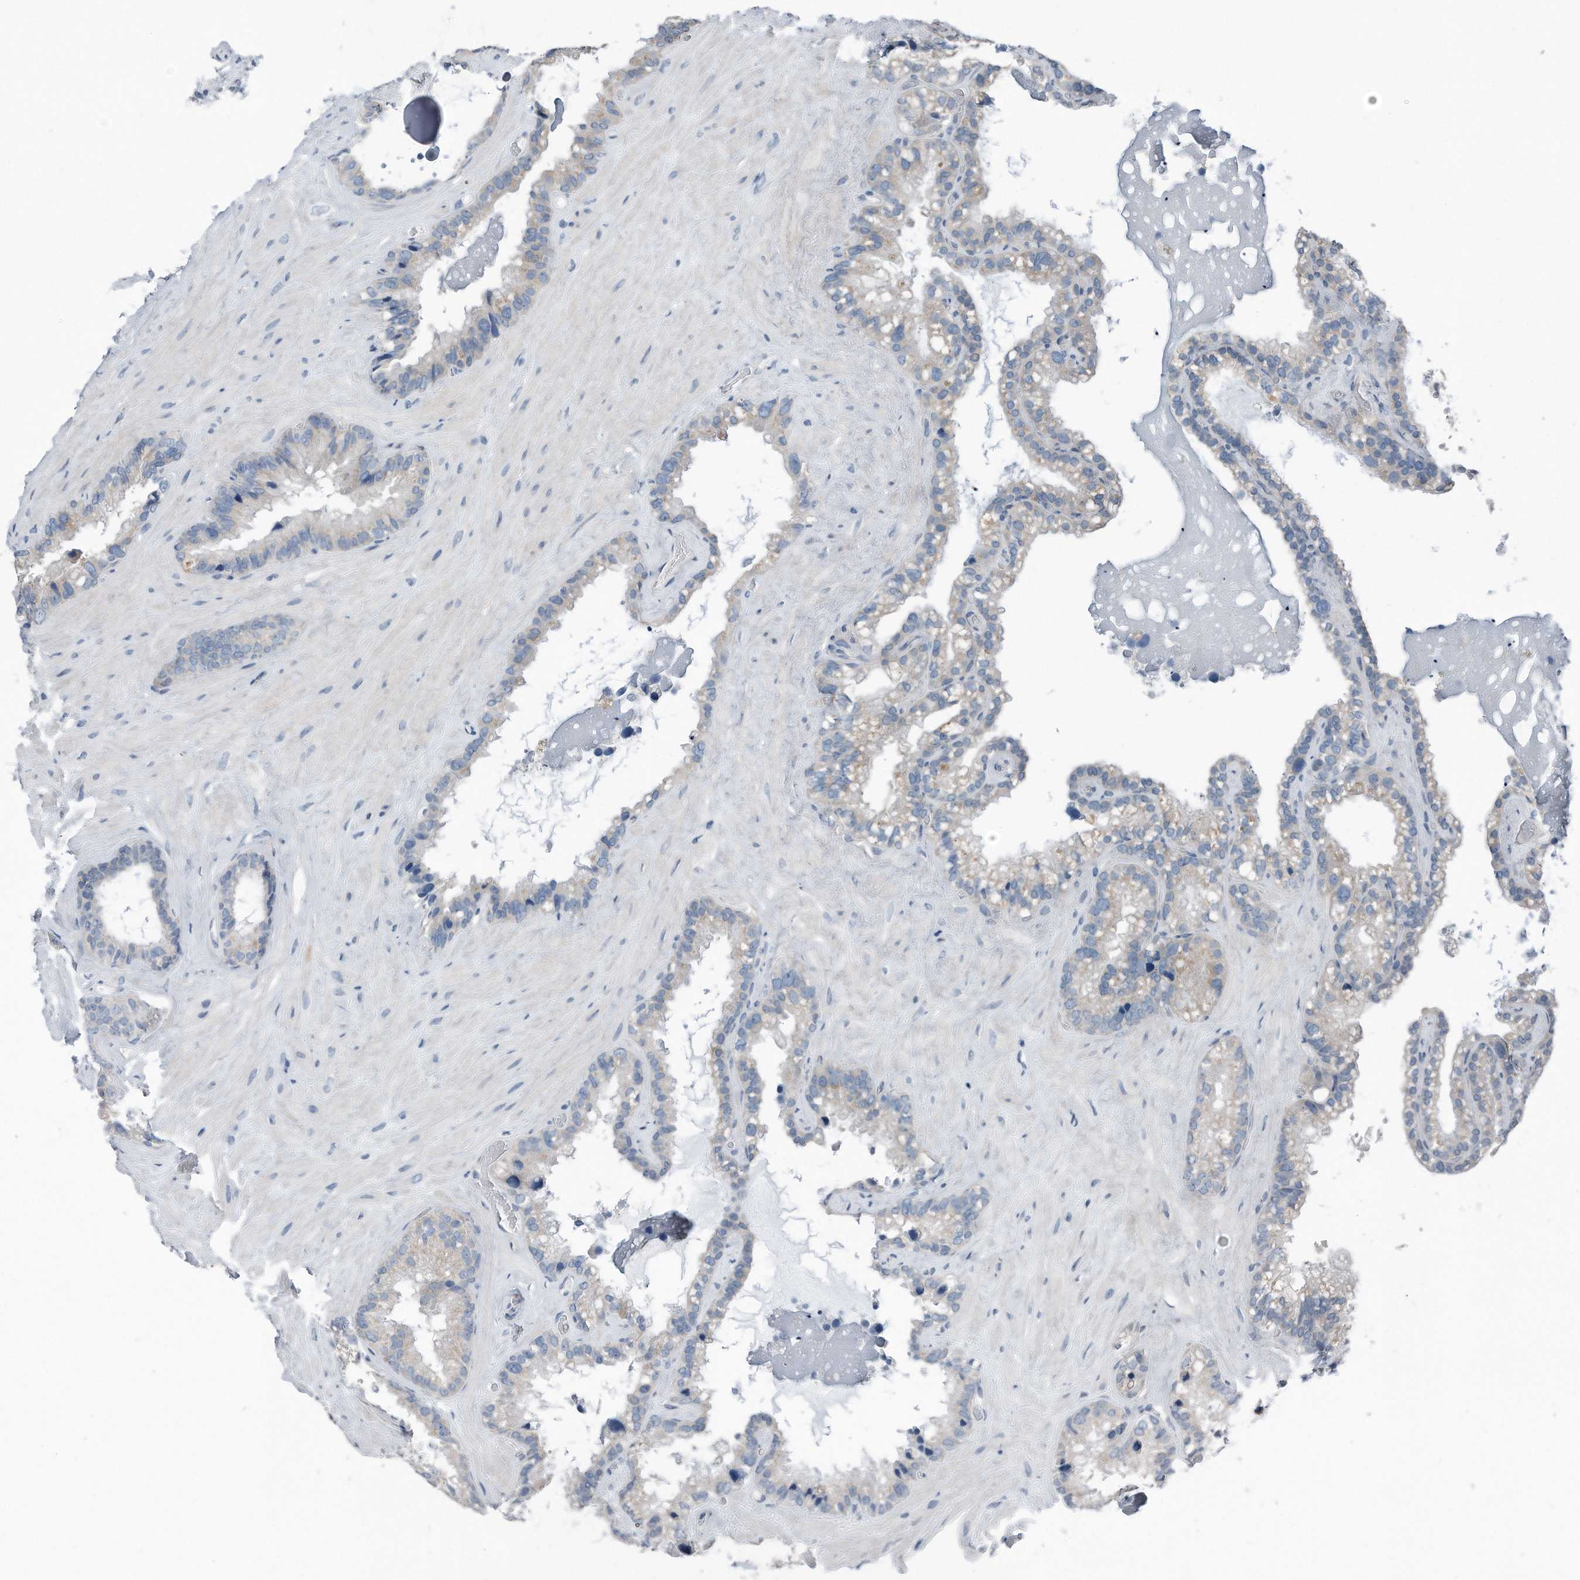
{"staining": {"intensity": "negative", "quantity": "none", "location": "none"}, "tissue": "seminal vesicle", "cell_type": "Glandular cells", "image_type": "normal", "snomed": [{"axis": "morphology", "description": "Normal tissue, NOS"}, {"axis": "topography", "description": "Prostate"}, {"axis": "topography", "description": "Seminal veicle"}], "caption": "Immunohistochemical staining of benign seminal vesicle reveals no significant positivity in glandular cells.", "gene": "YRDC", "patient": {"sex": "male", "age": 68}}